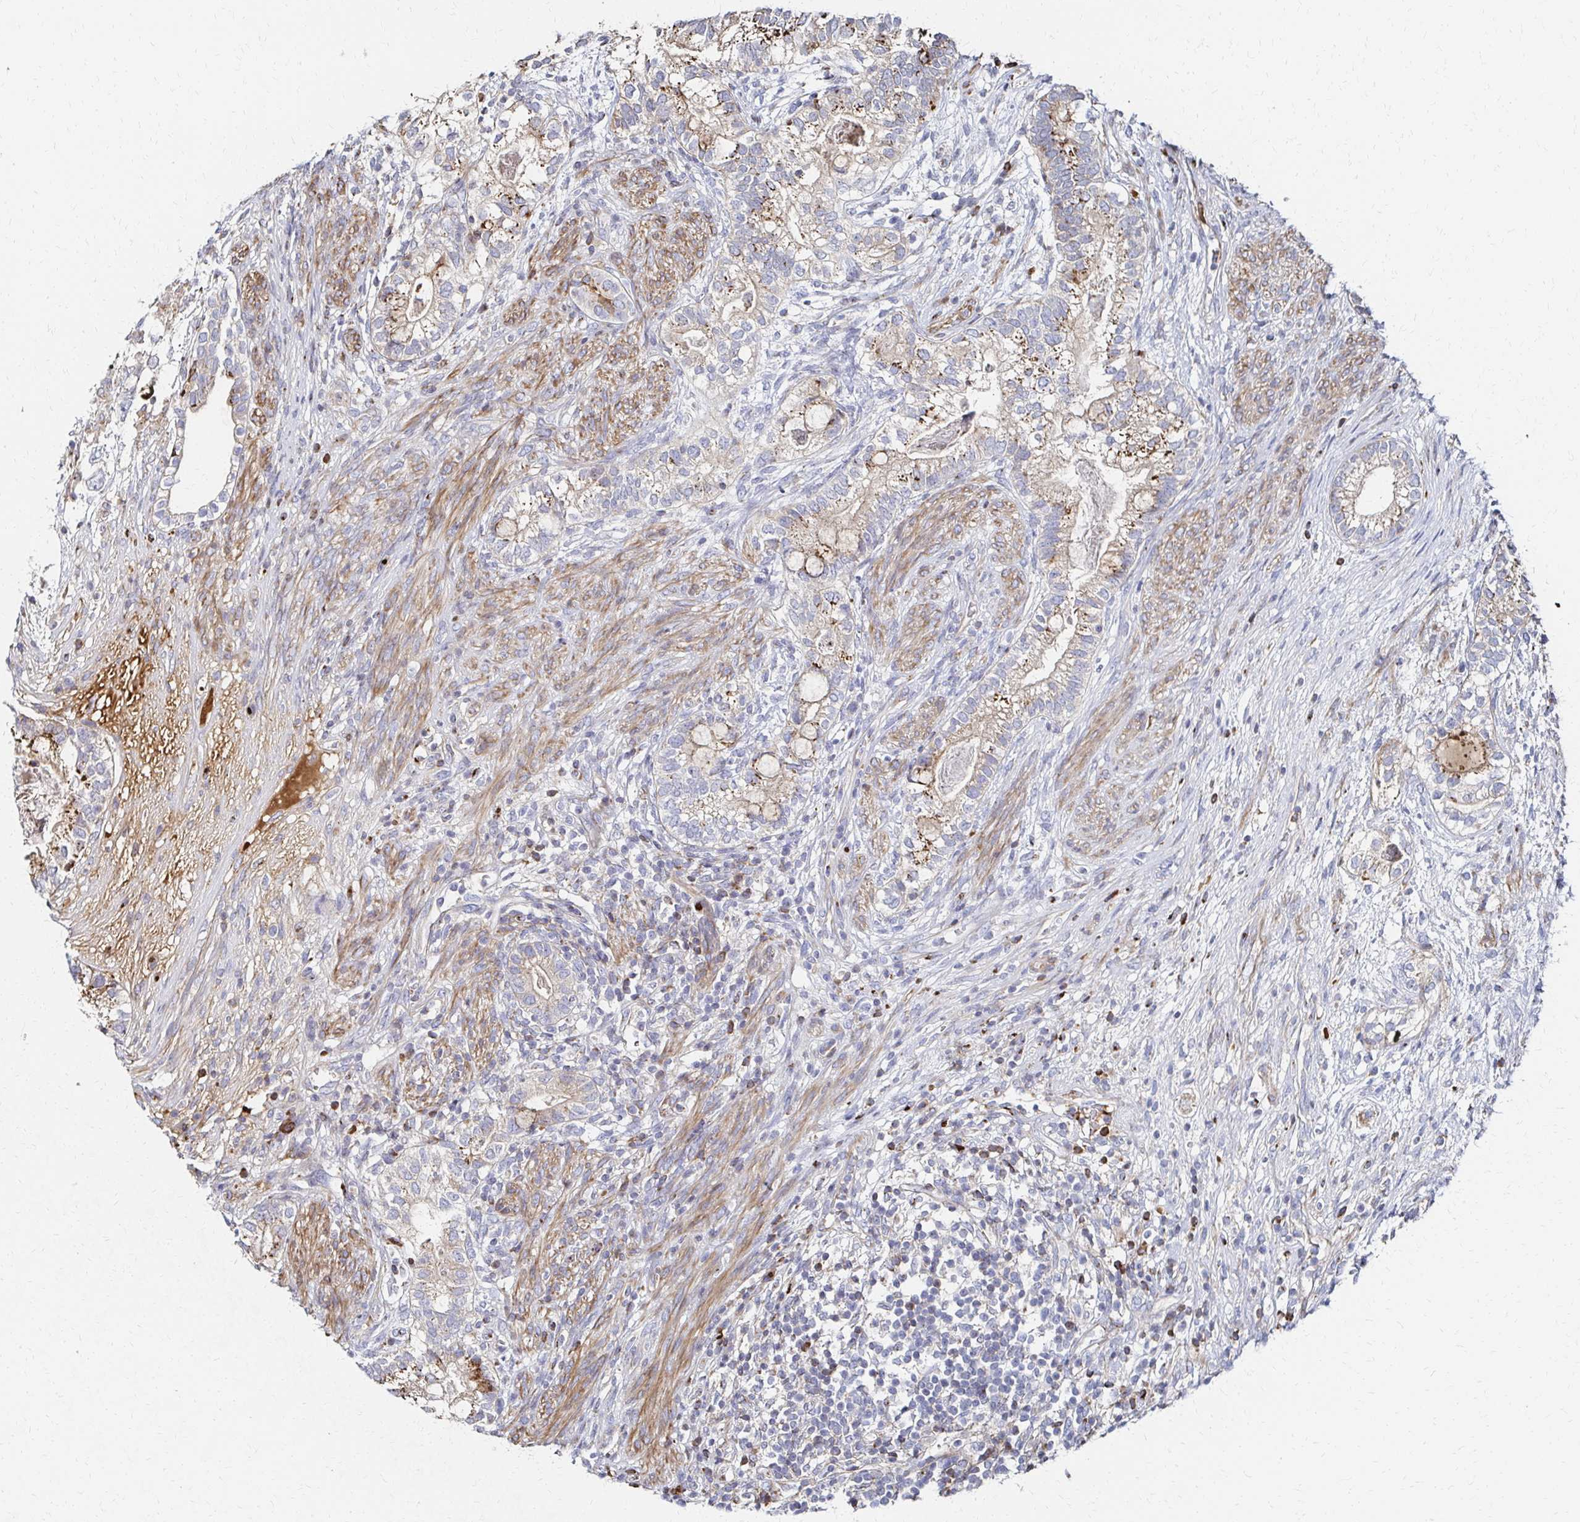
{"staining": {"intensity": "moderate", "quantity": "<25%", "location": "cytoplasmic/membranous"}, "tissue": "testis cancer", "cell_type": "Tumor cells", "image_type": "cancer", "snomed": [{"axis": "morphology", "description": "Seminoma, NOS"}, {"axis": "morphology", "description": "Carcinoma, Embryonal, NOS"}, {"axis": "topography", "description": "Testis"}], "caption": "A brown stain shows moderate cytoplasmic/membranous positivity of a protein in testis cancer tumor cells. Nuclei are stained in blue.", "gene": "MAN1A1", "patient": {"sex": "male", "age": 41}}